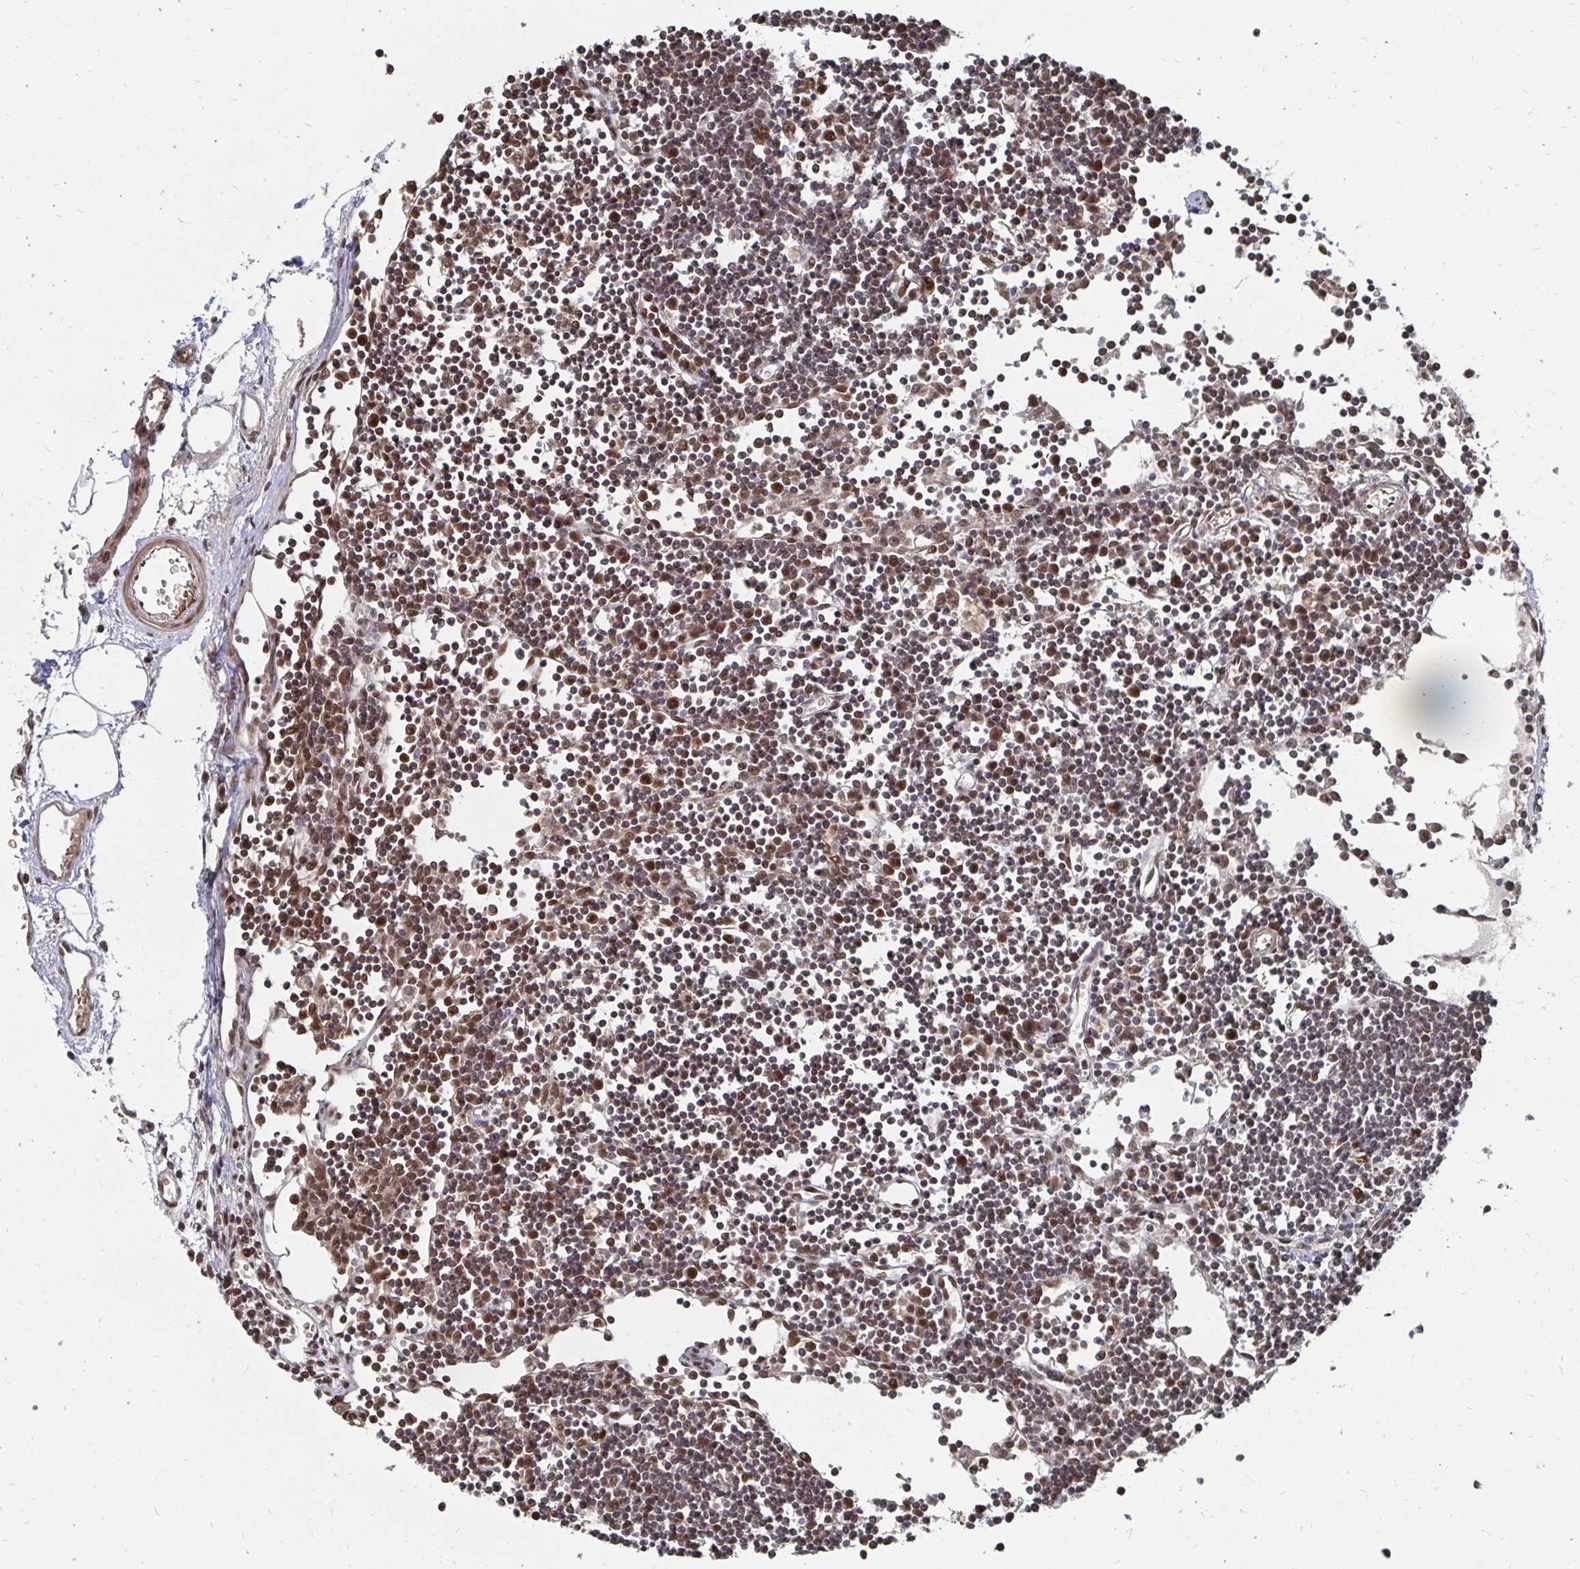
{"staining": {"intensity": "strong", "quantity": ">75%", "location": "nuclear"}, "tissue": "lymph node", "cell_type": "Non-germinal center cells", "image_type": "normal", "snomed": [{"axis": "morphology", "description": "Normal tissue, NOS"}, {"axis": "topography", "description": "Lymph node"}], "caption": "Immunohistochemistry (DAB) staining of unremarkable lymph node reveals strong nuclear protein expression in about >75% of non-germinal center cells. (DAB (3,3'-diaminobenzidine) IHC, brown staining for protein, blue staining for nuclei).", "gene": "GTF3C6", "patient": {"sex": "female", "age": 65}}